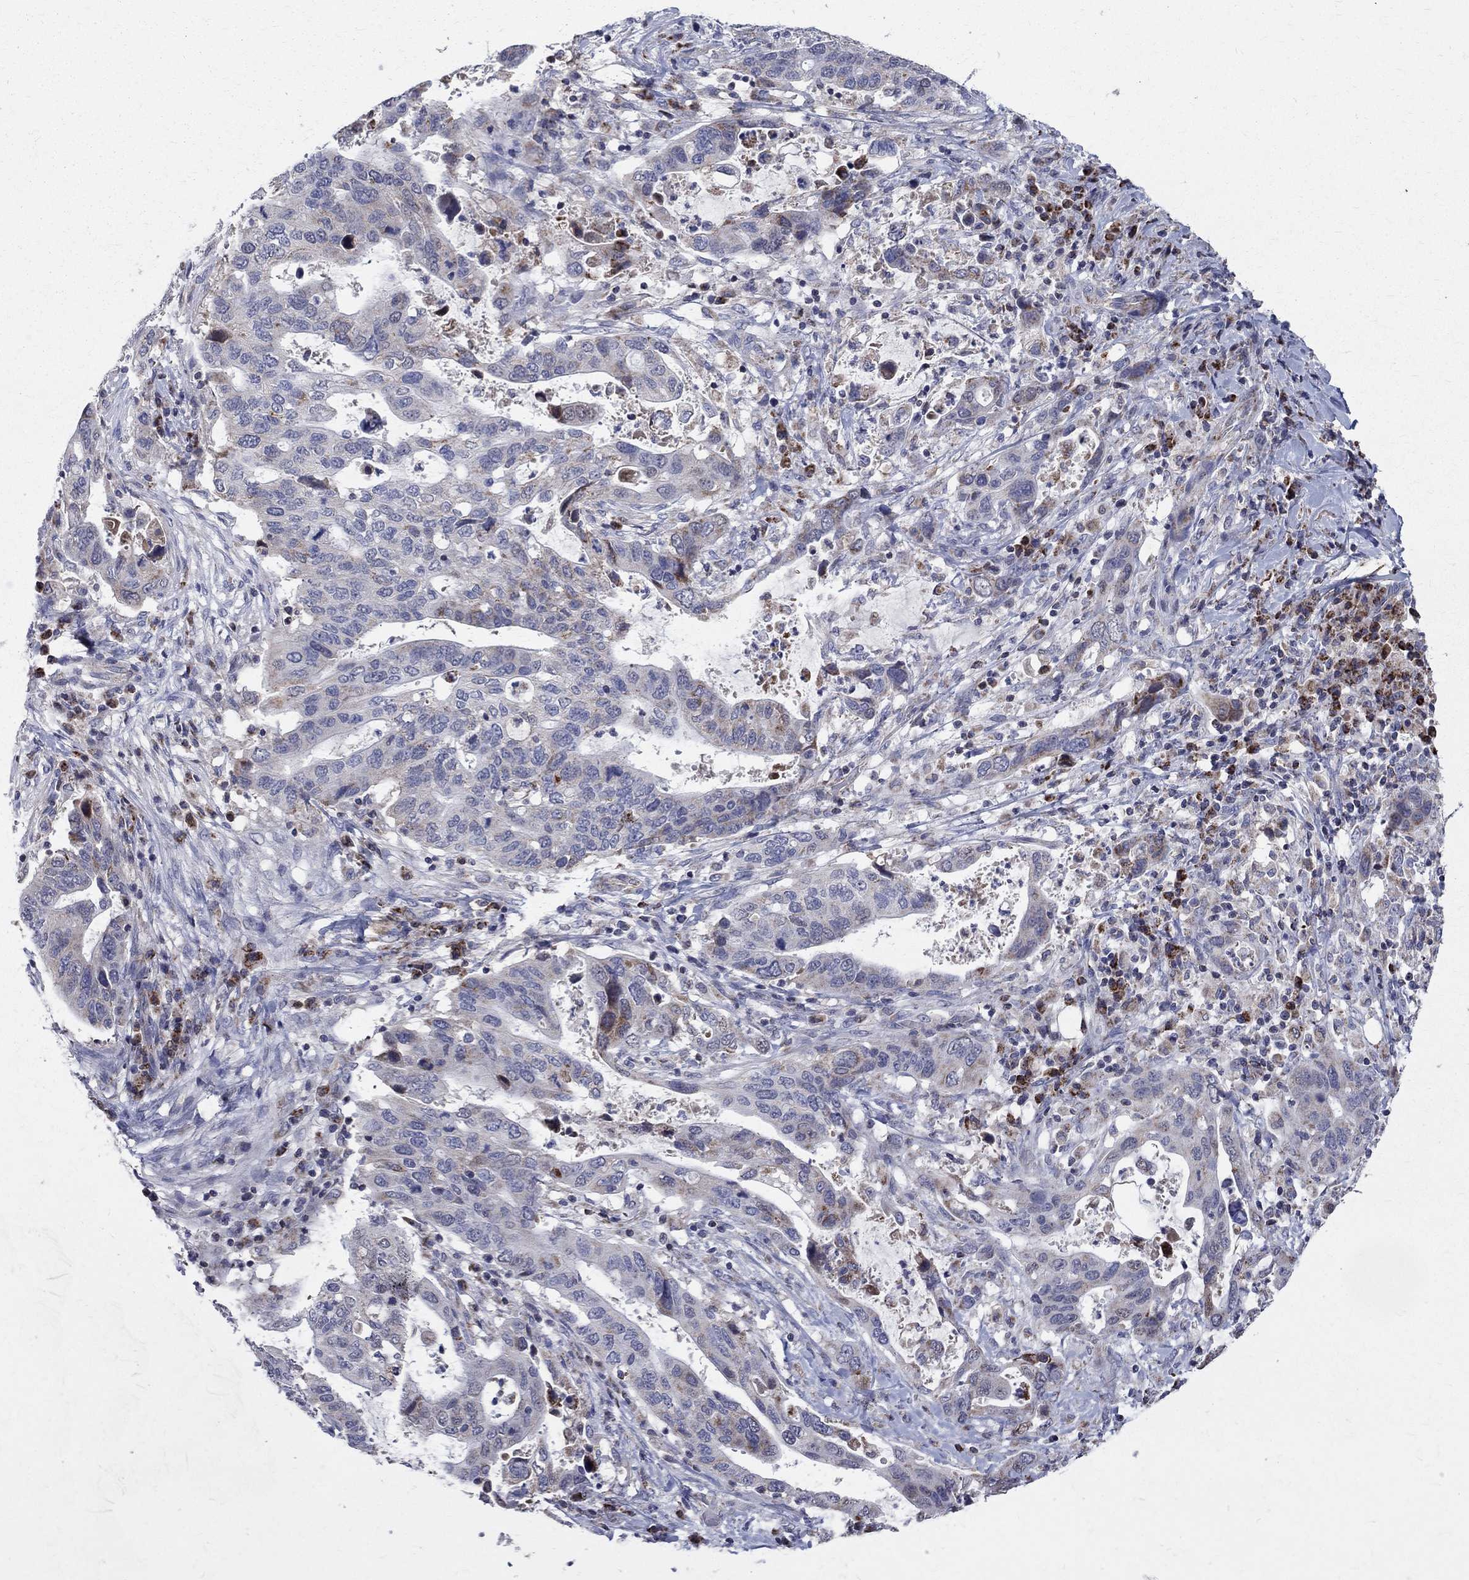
{"staining": {"intensity": "moderate", "quantity": "25%-75%", "location": "cytoplasmic/membranous"}, "tissue": "stomach cancer", "cell_type": "Tumor cells", "image_type": "cancer", "snomed": [{"axis": "morphology", "description": "Adenocarcinoma, NOS"}, {"axis": "topography", "description": "Stomach"}], "caption": "Protein analysis of adenocarcinoma (stomach) tissue displays moderate cytoplasmic/membranous staining in approximately 25%-75% of tumor cells. (DAB IHC with brightfield microscopy, high magnification).", "gene": "SLC4A10", "patient": {"sex": "male", "age": 54}}